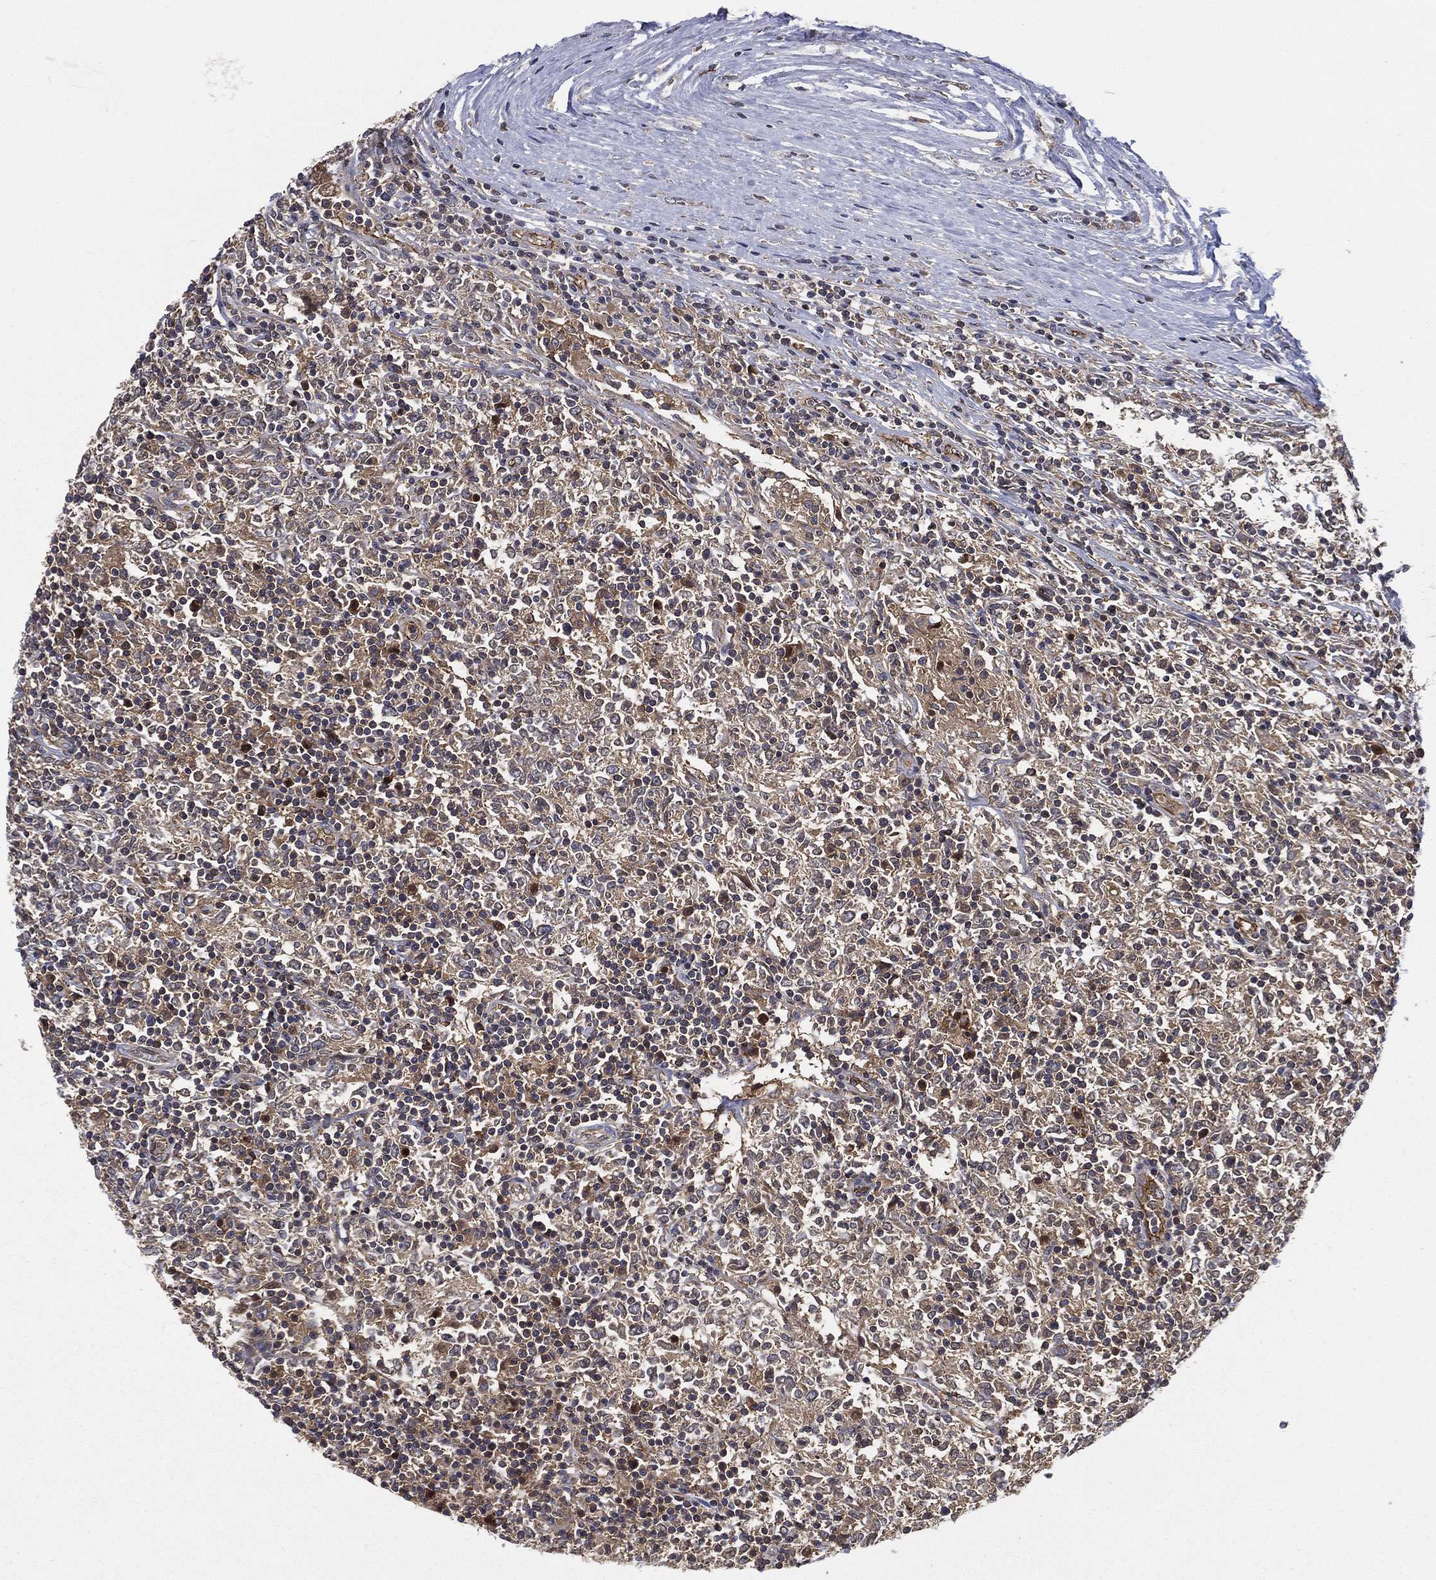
{"staining": {"intensity": "moderate", "quantity": "25%-75%", "location": "cytoplasmic/membranous"}, "tissue": "lymphoma", "cell_type": "Tumor cells", "image_type": "cancer", "snomed": [{"axis": "morphology", "description": "Malignant lymphoma, non-Hodgkin's type, High grade"}, {"axis": "topography", "description": "Lymph node"}], "caption": "Immunohistochemistry (IHC) of human lymphoma displays medium levels of moderate cytoplasmic/membranous staining in about 25%-75% of tumor cells.", "gene": "SMPD3", "patient": {"sex": "female", "age": 84}}